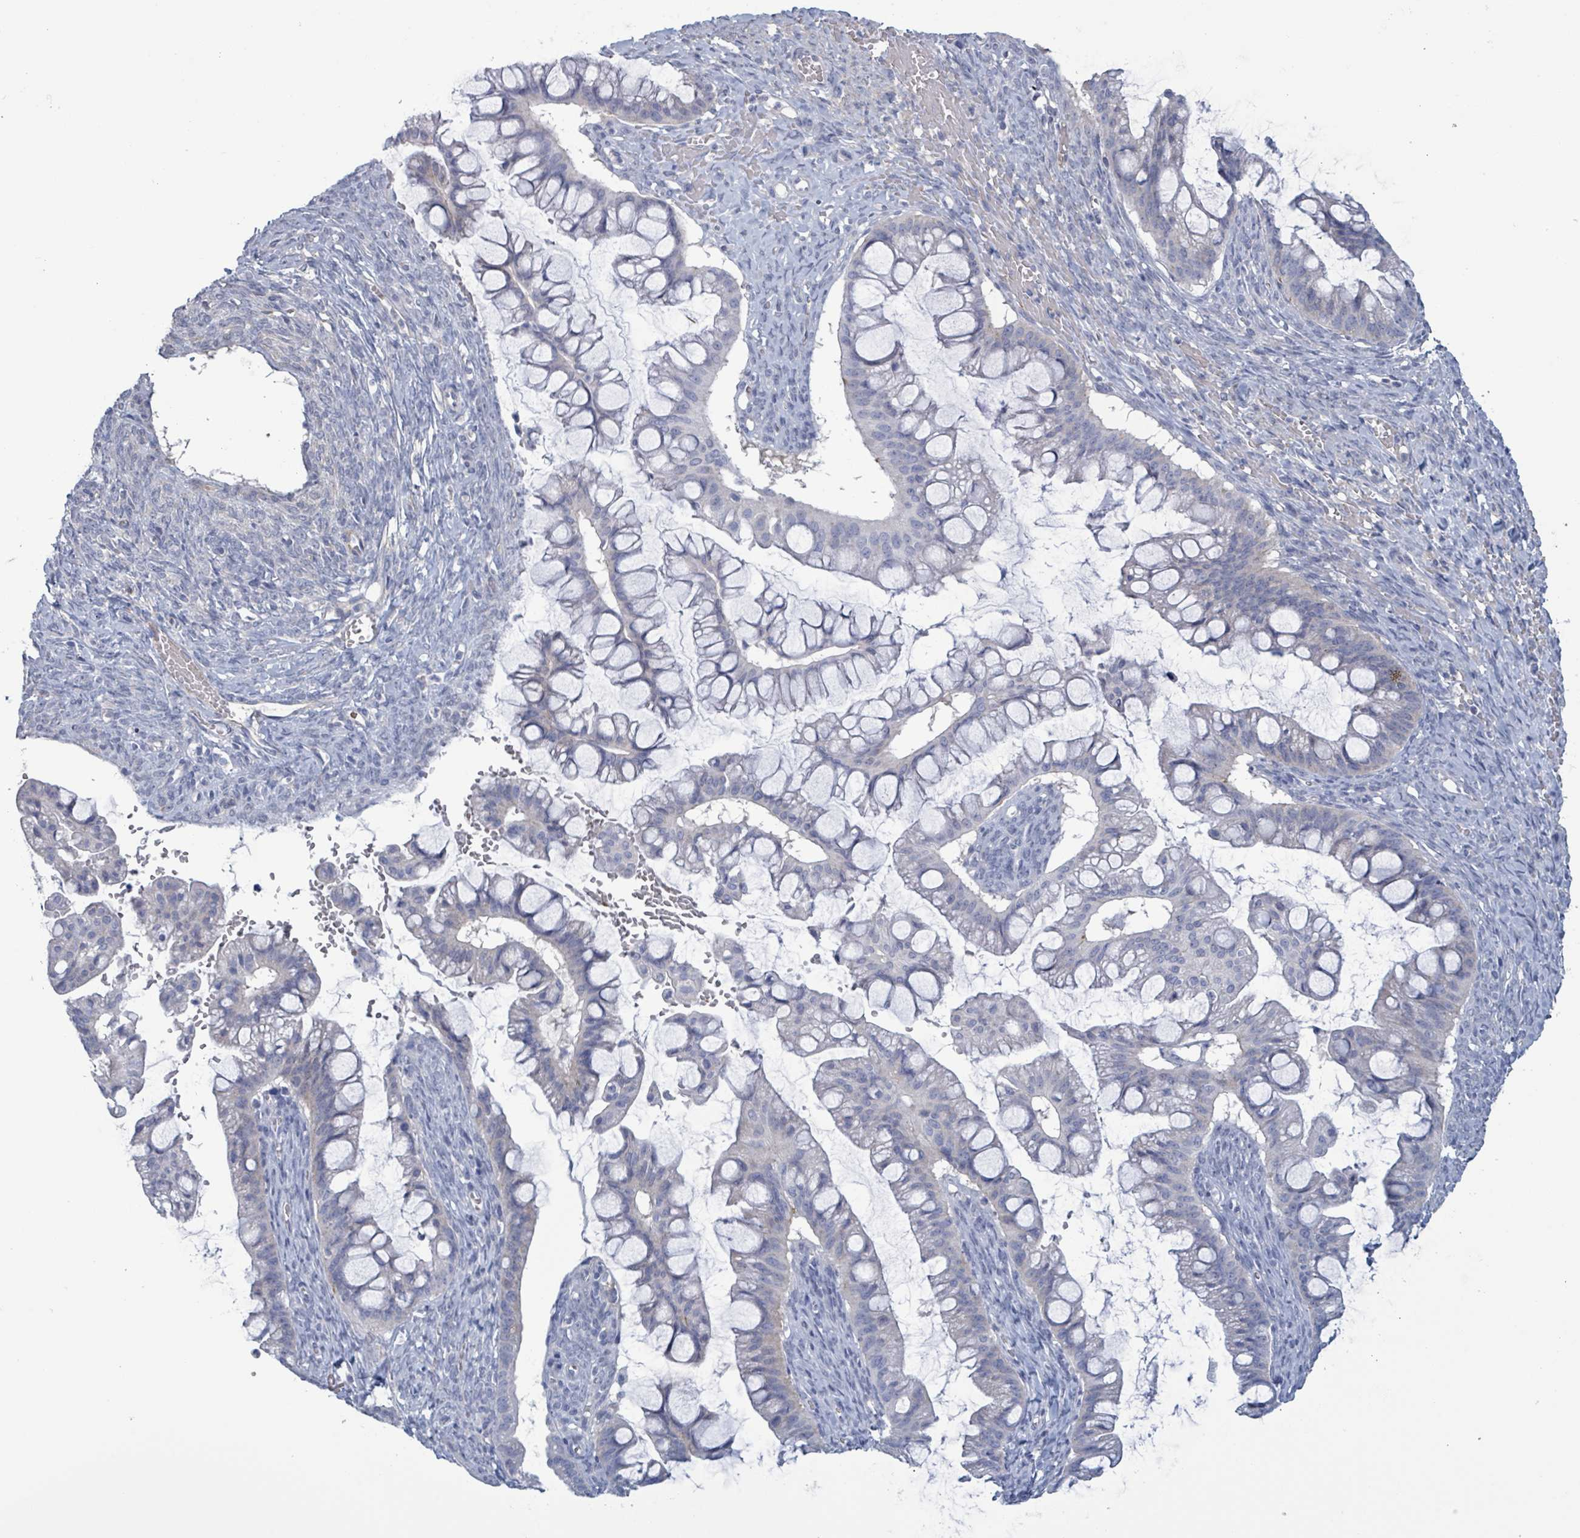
{"staining": {"intensity": "negative", "quantity": "none", "location": "none"}, "tissue": "ovarian cancer", "cell_type": "Tumor cells", "image_type": "cancer", "snomed": [{"axis": "morphology", "description": "Cystadenocarcinoma, mucinous, NOS"}, {"axis": "topography", "description": "Ovary"}], "caption": "Immunohistochemistry image of ovarian mucinous cystadenocarcinoma stained for a protein (brown), which shows no staining in tumor cells.", "gene": "PKLR", "patient": {"sex": "female", "age": 73}}